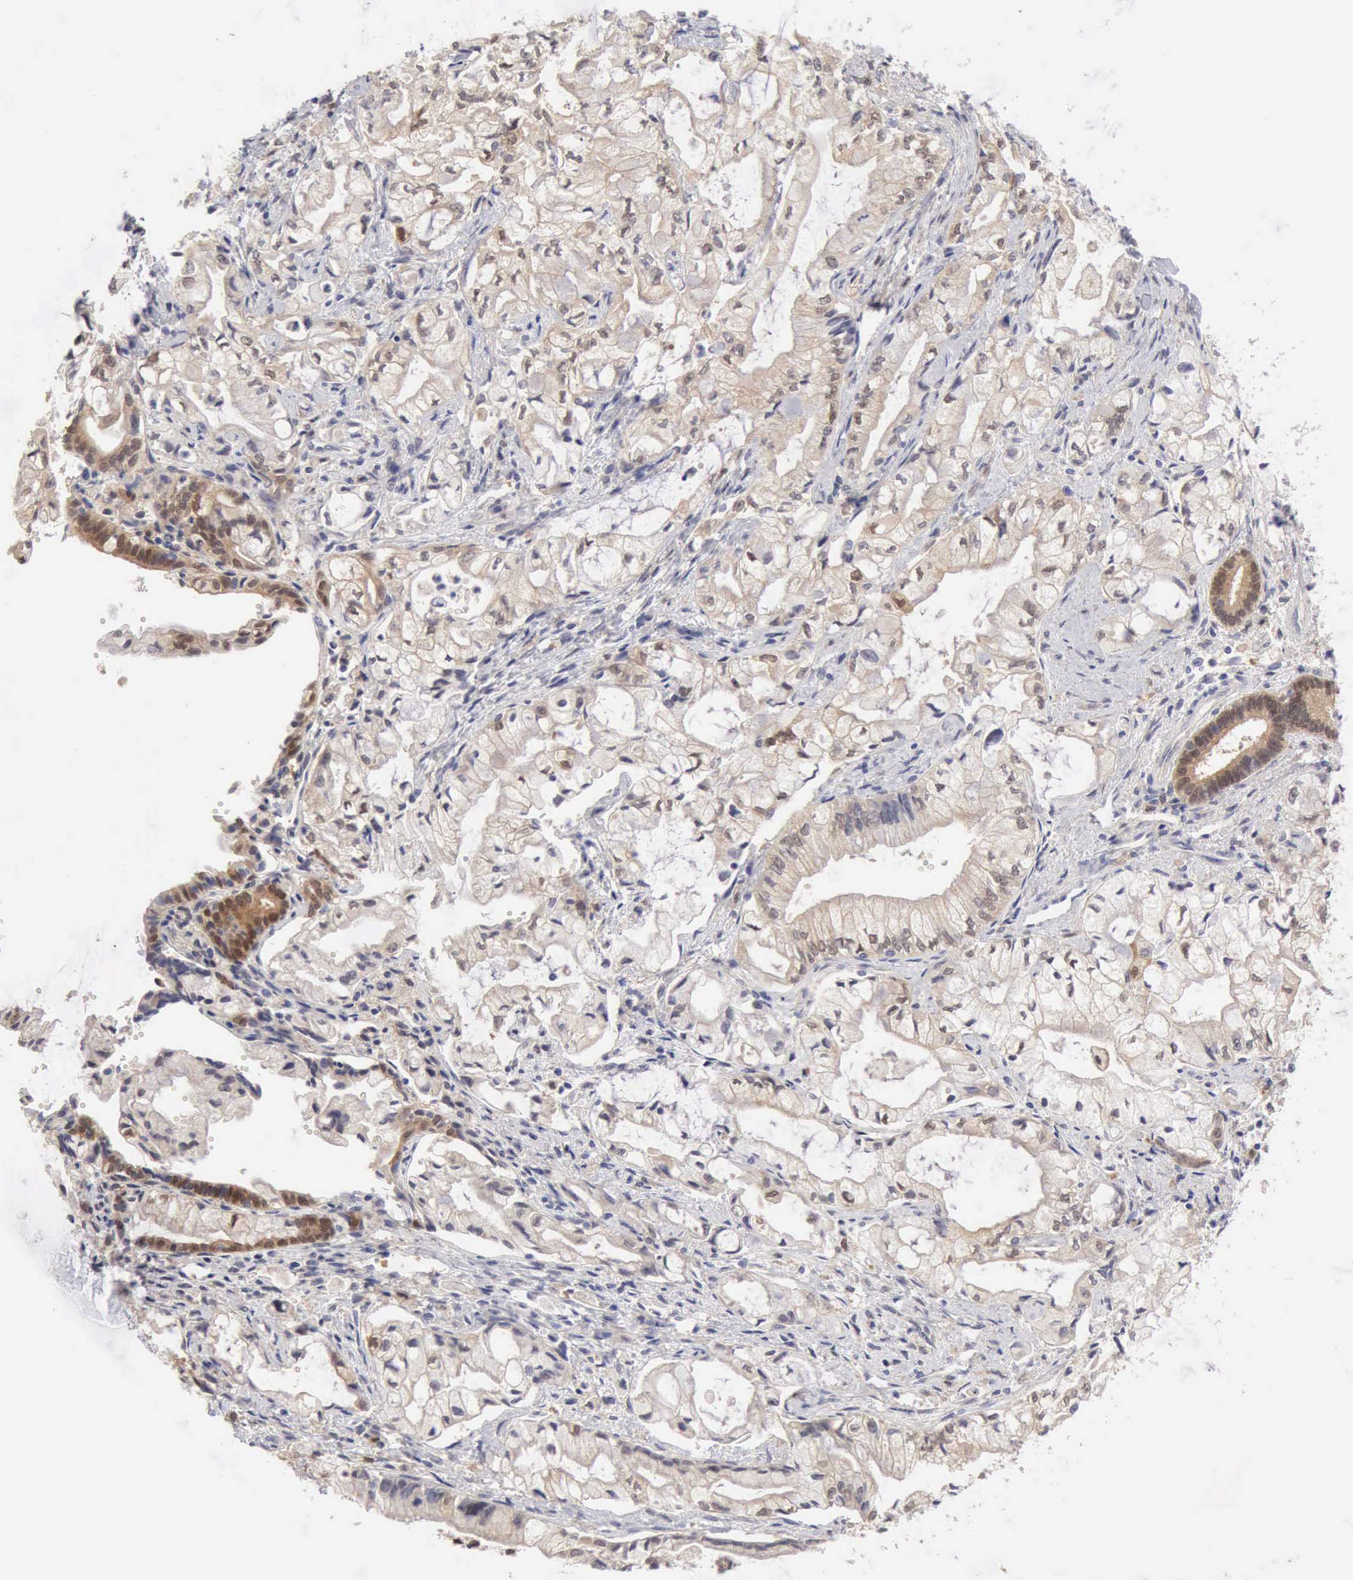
{"staining": {"intensity": "weak", "quantity": "25%-75%", "location": "cytoplasmic/membranous"}, "tissue": "pancreatic cancer", "cell_type": "Tumor cells", "image_type": "cancer", "snomed": [{"axis": "morphology", "description": "Adenocarcinoma, NOS"}, {"axis": "topography", "description": "Pancreas"}], "caption": "The immunohistochemical stain highlights weak cytoplasmic/membranous expression in tumor cells of adenocarcinoma (pancreatic) tissue.", "gene": "PTGR2", "patient": {"sex": "male", "age": 79}}